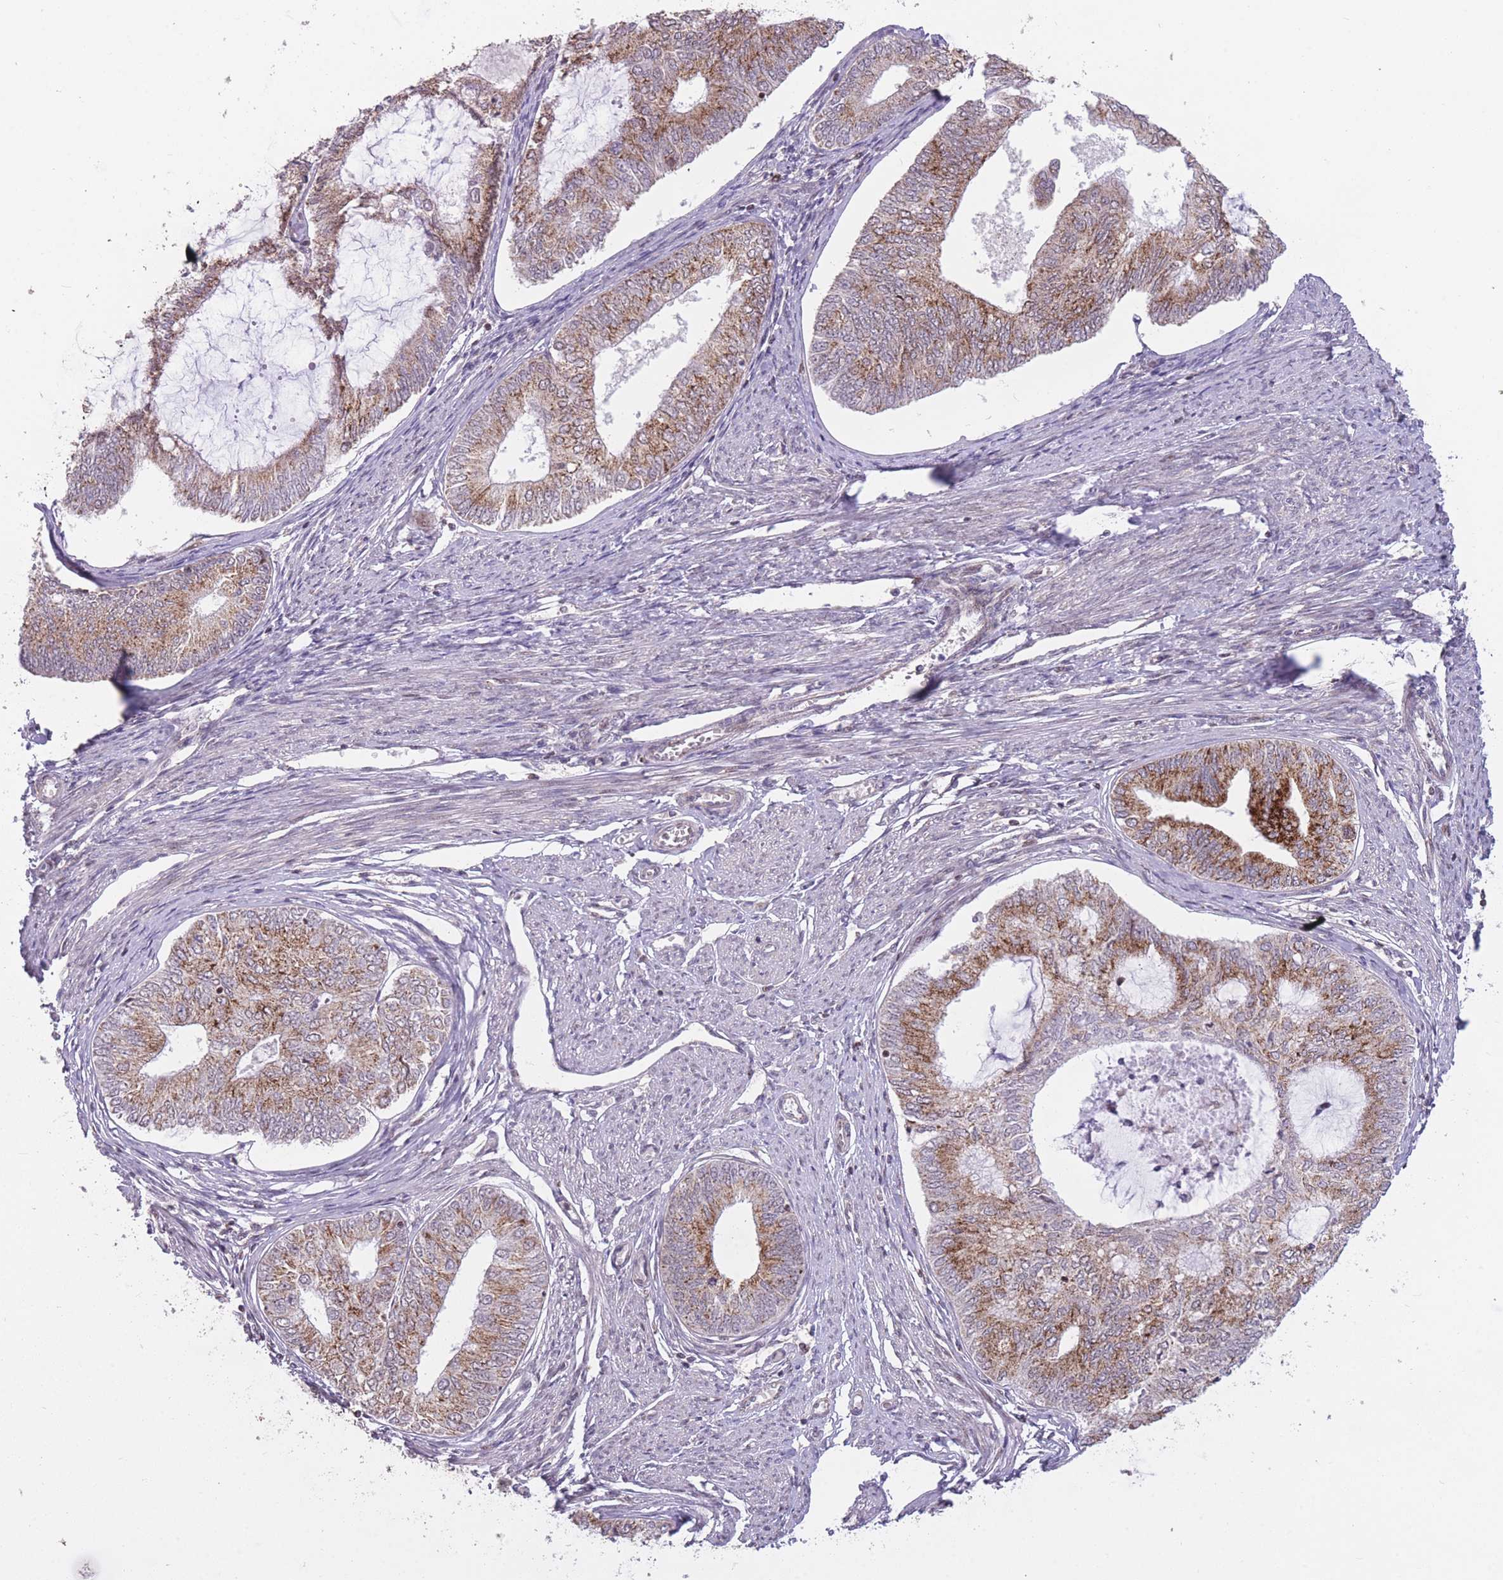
{"staining": {"intensity": "moderate", "quantity": ">75%", "location": "cytoplasmic/membranous"}, "tissue": "endometrial cancer", "cell_type": "Tumor cells", "image_type": "cancer", "snomed": [{"axis": "morphology", "description": "Adenocarcinoma, NOS"}, {"axis": "topography", "description": "Endometrium"}], "caption": "Endometrial cancer (adenocarcinoma) was stained to show a protein in brown. There is medium levels of moderate cytoplasmic/membranous expression in approximately >75% of tumor cells.", "gene": "DPYSL4", "patient": {"sex": "female", "age": 68}}